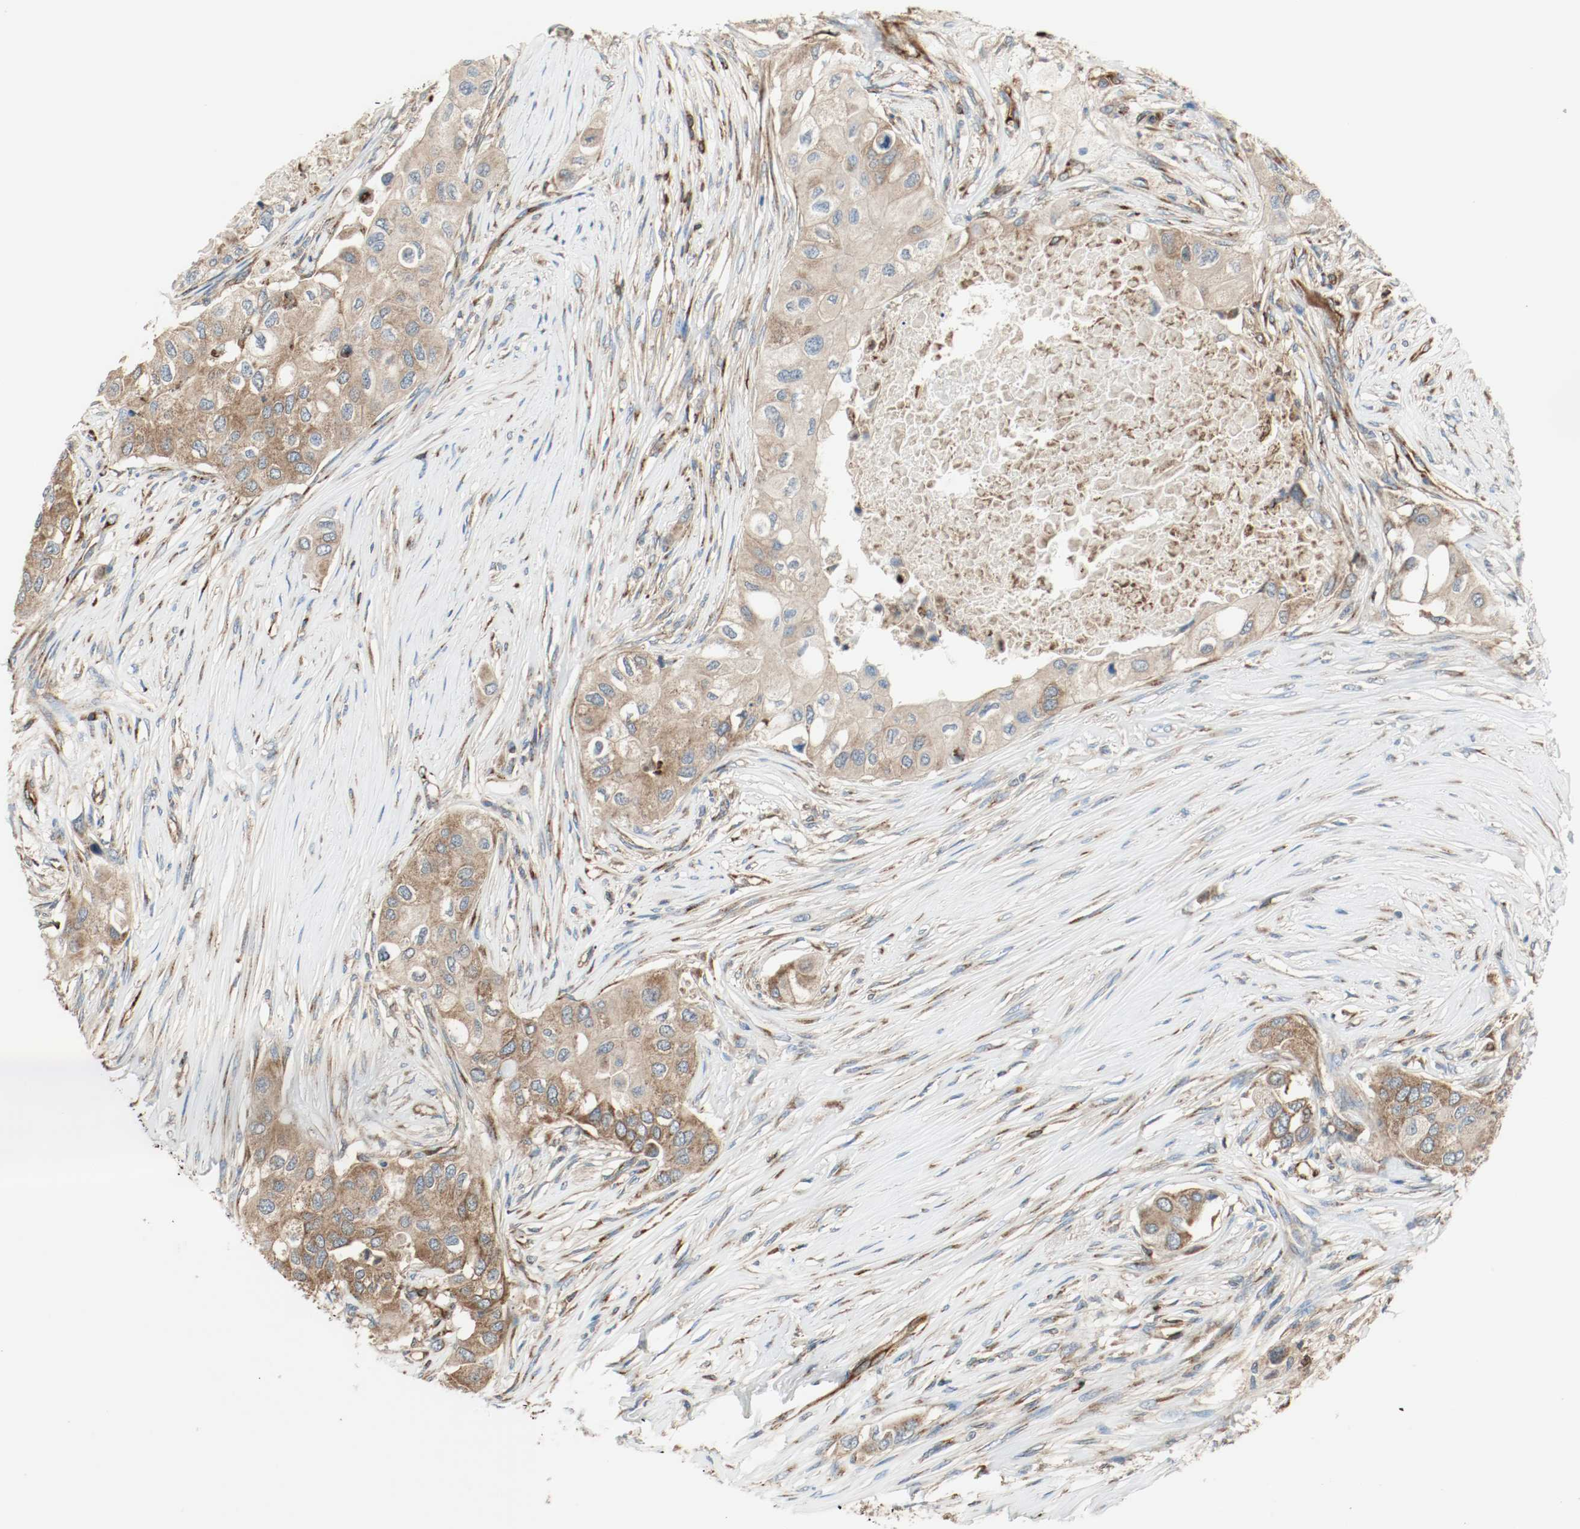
{"staining": {"intensity": "moderate", "quantity": ">75%", "location": "cytoplasmic/membranous"}, "tissue": "breast cancer", "cell_type": "Tumor cells", "image_type": "cancer", "snomed": [{"axis": "morphology", "description": "Normal tissue, NOS"}, {"axis": "morphology", "description": "Duct carcinoma"}, {"axis": "topography", "description": "Breast"}], "caption": "High-magnification brightfield microscopy of breast cancer (intraductal carcinoma) stained with DAB (brown) and counterstained with hematoxylin (blue). tumor cells exhibit moderate cytoplasmic/membranous positivity is seen in about>75% of cells. Immunohistochemistry (ihc) stains the protein in brown and the nuclei are stained blue.", "gene": "PLCG1", "patient": {"sex": "female", "age": 49}}